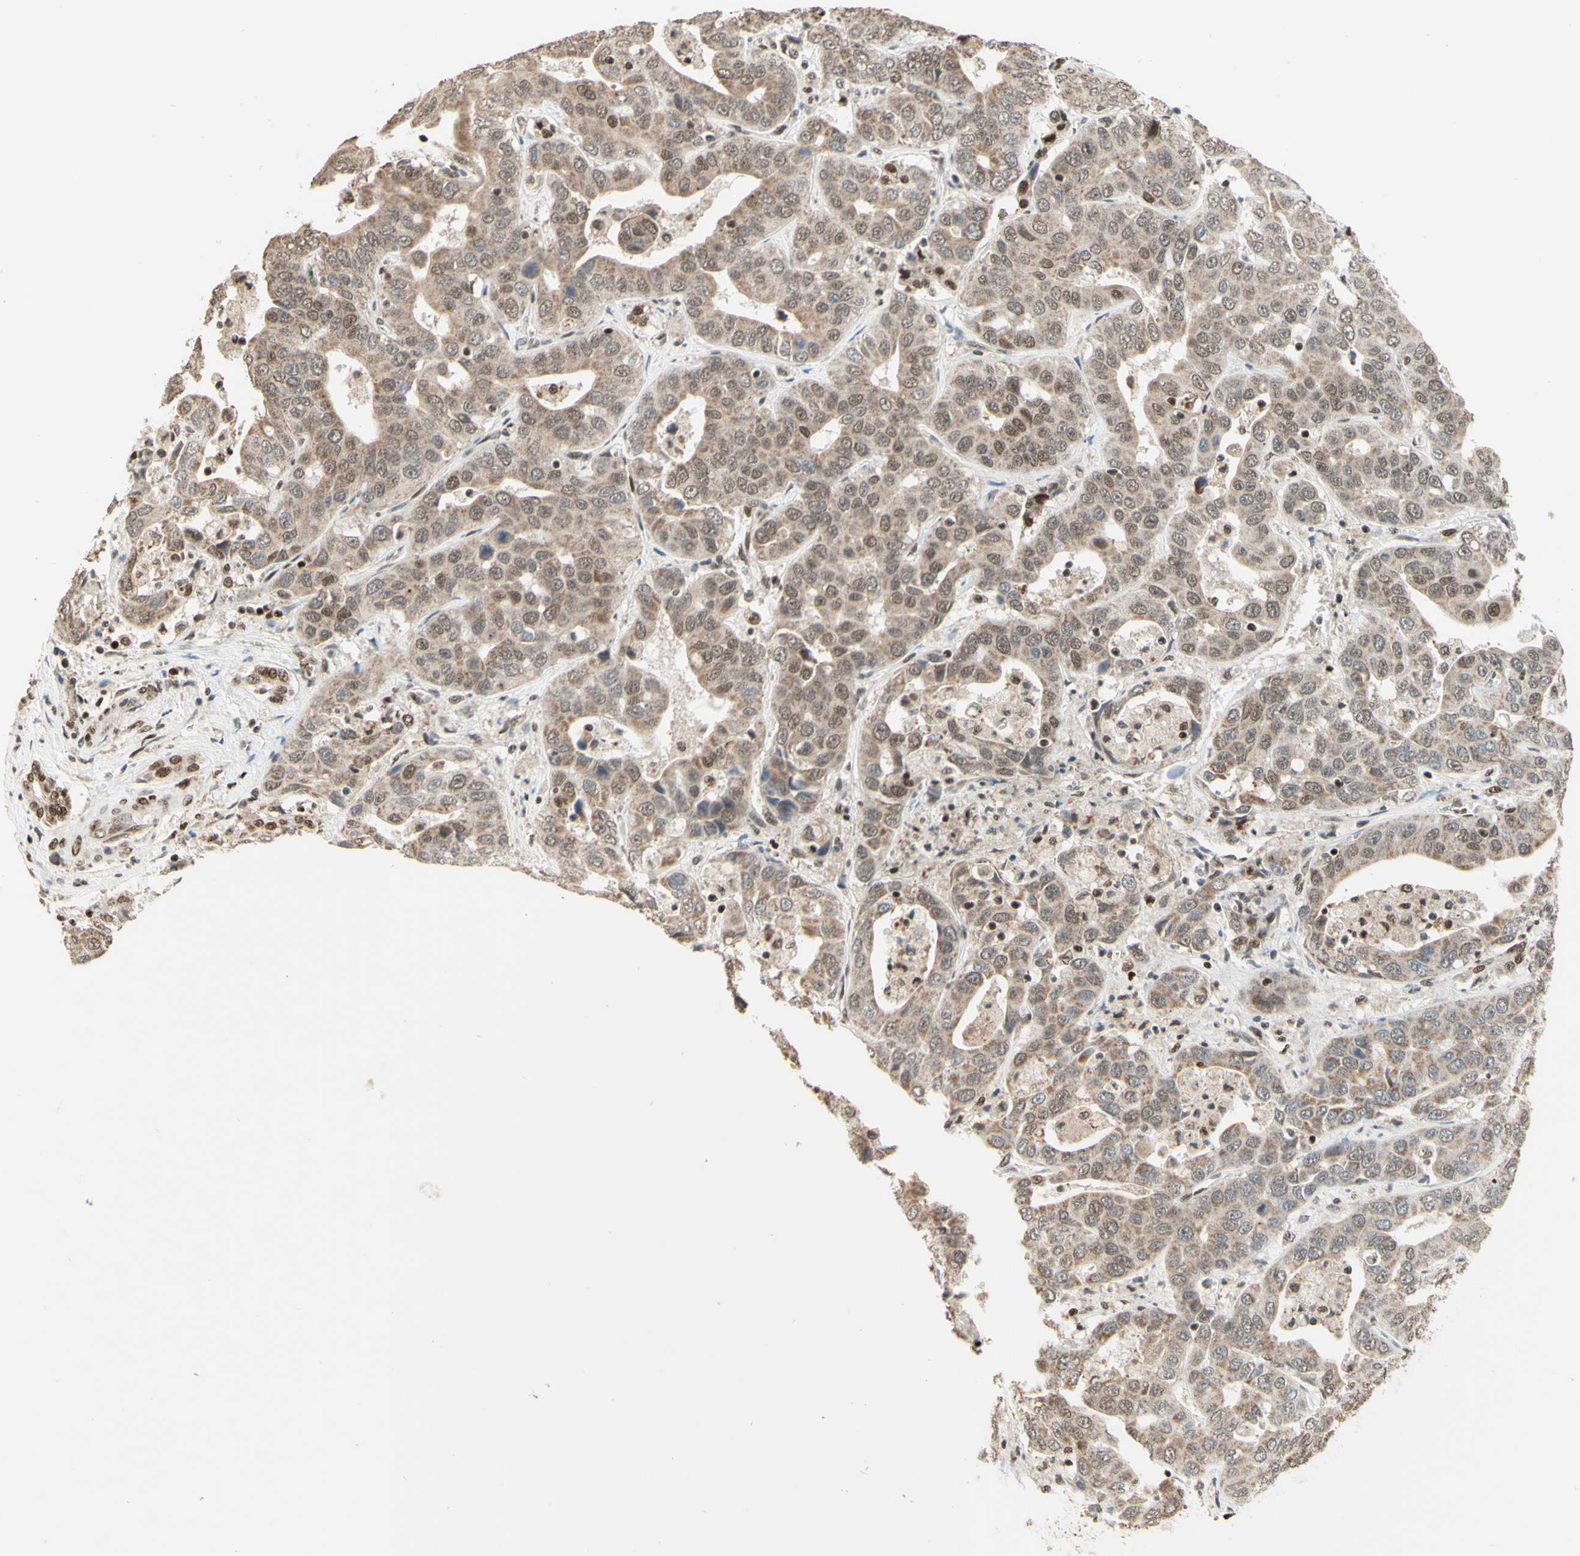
{"staining": {"intensity": "weak", "quantity": ">75%", "location": "cytoplasmic/membranous,nuclear"}, "tissue": "liver cancer", "cell_type": "Tumor cells", "image_type": "cancer", "snomed": [{"axis": "morphology", "description": "Cholangiocarcinoma"}, {"axis": "topography", "description": "Liver"}], "caption": "A micrograph of cholangiocarcinoma (liver) stained for a protein reveals weak cytoplasmic/membranous and nuclear brown staining in tumor cells.", "gene": "NR3C1", "patient": {"sex": "female", "age": 52}}